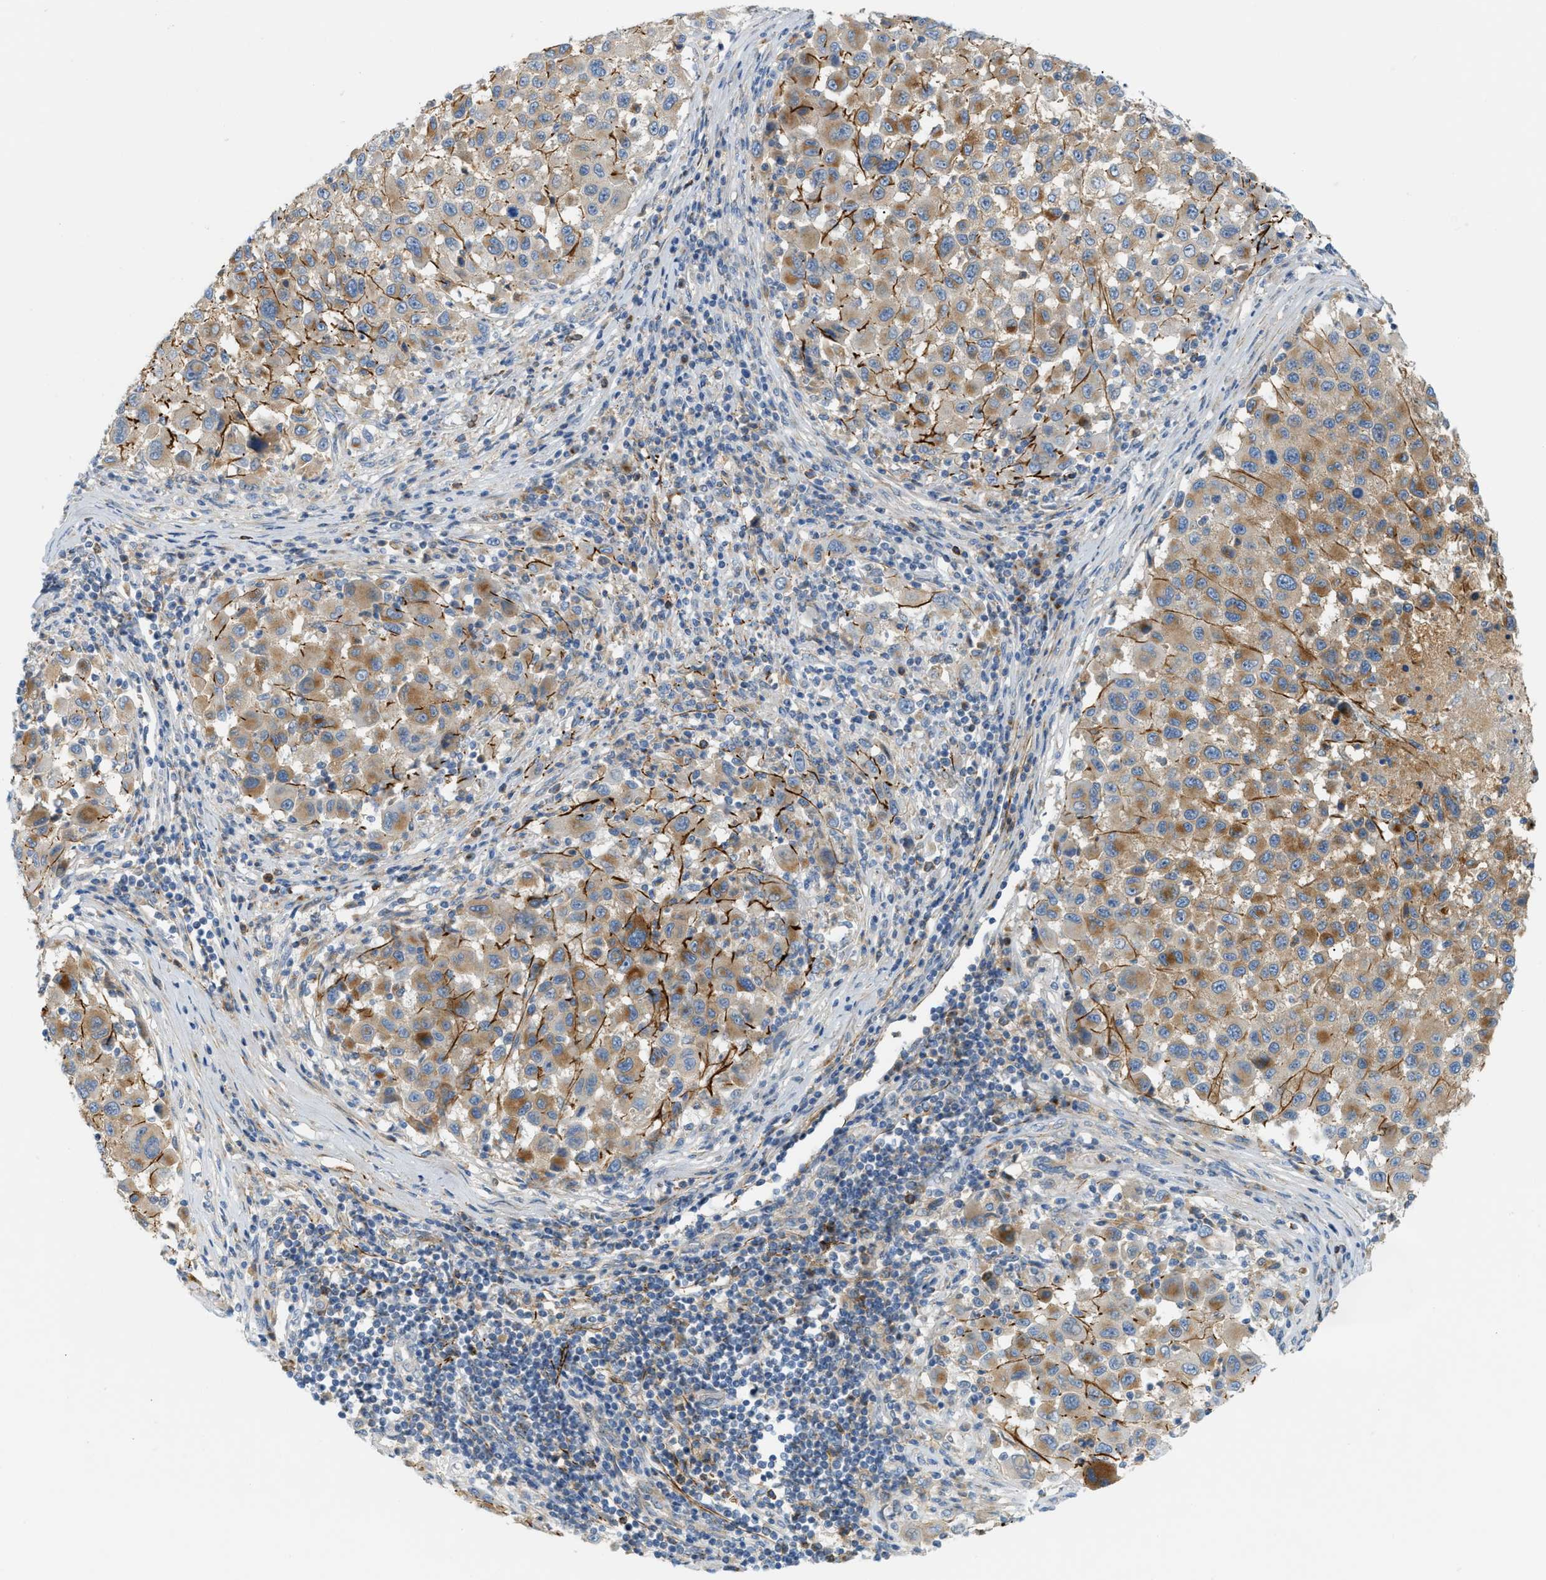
{"staining": {"intensity": "moderate", "quantity": ">75%", "location": "cytoplasmic/membranous"}, "tissue": "melanoma", "cell_type": "Tumor cells", "image_type": "cancer", "snomed": [{"axis": "morphology", "description": "Malignant melanoma, Metastatic site"}, {"axis": "topography", "description": "Lymph node"}], "caption": "DAB immunohistochemical staining of human malignant melanoma (metastatic site) displays moderate cytoplasmic/membranous protein expression in approximately >75% of tumor cells.", "gene": "LMBRD1", "patient": {"sex": "male", "age": 61}}